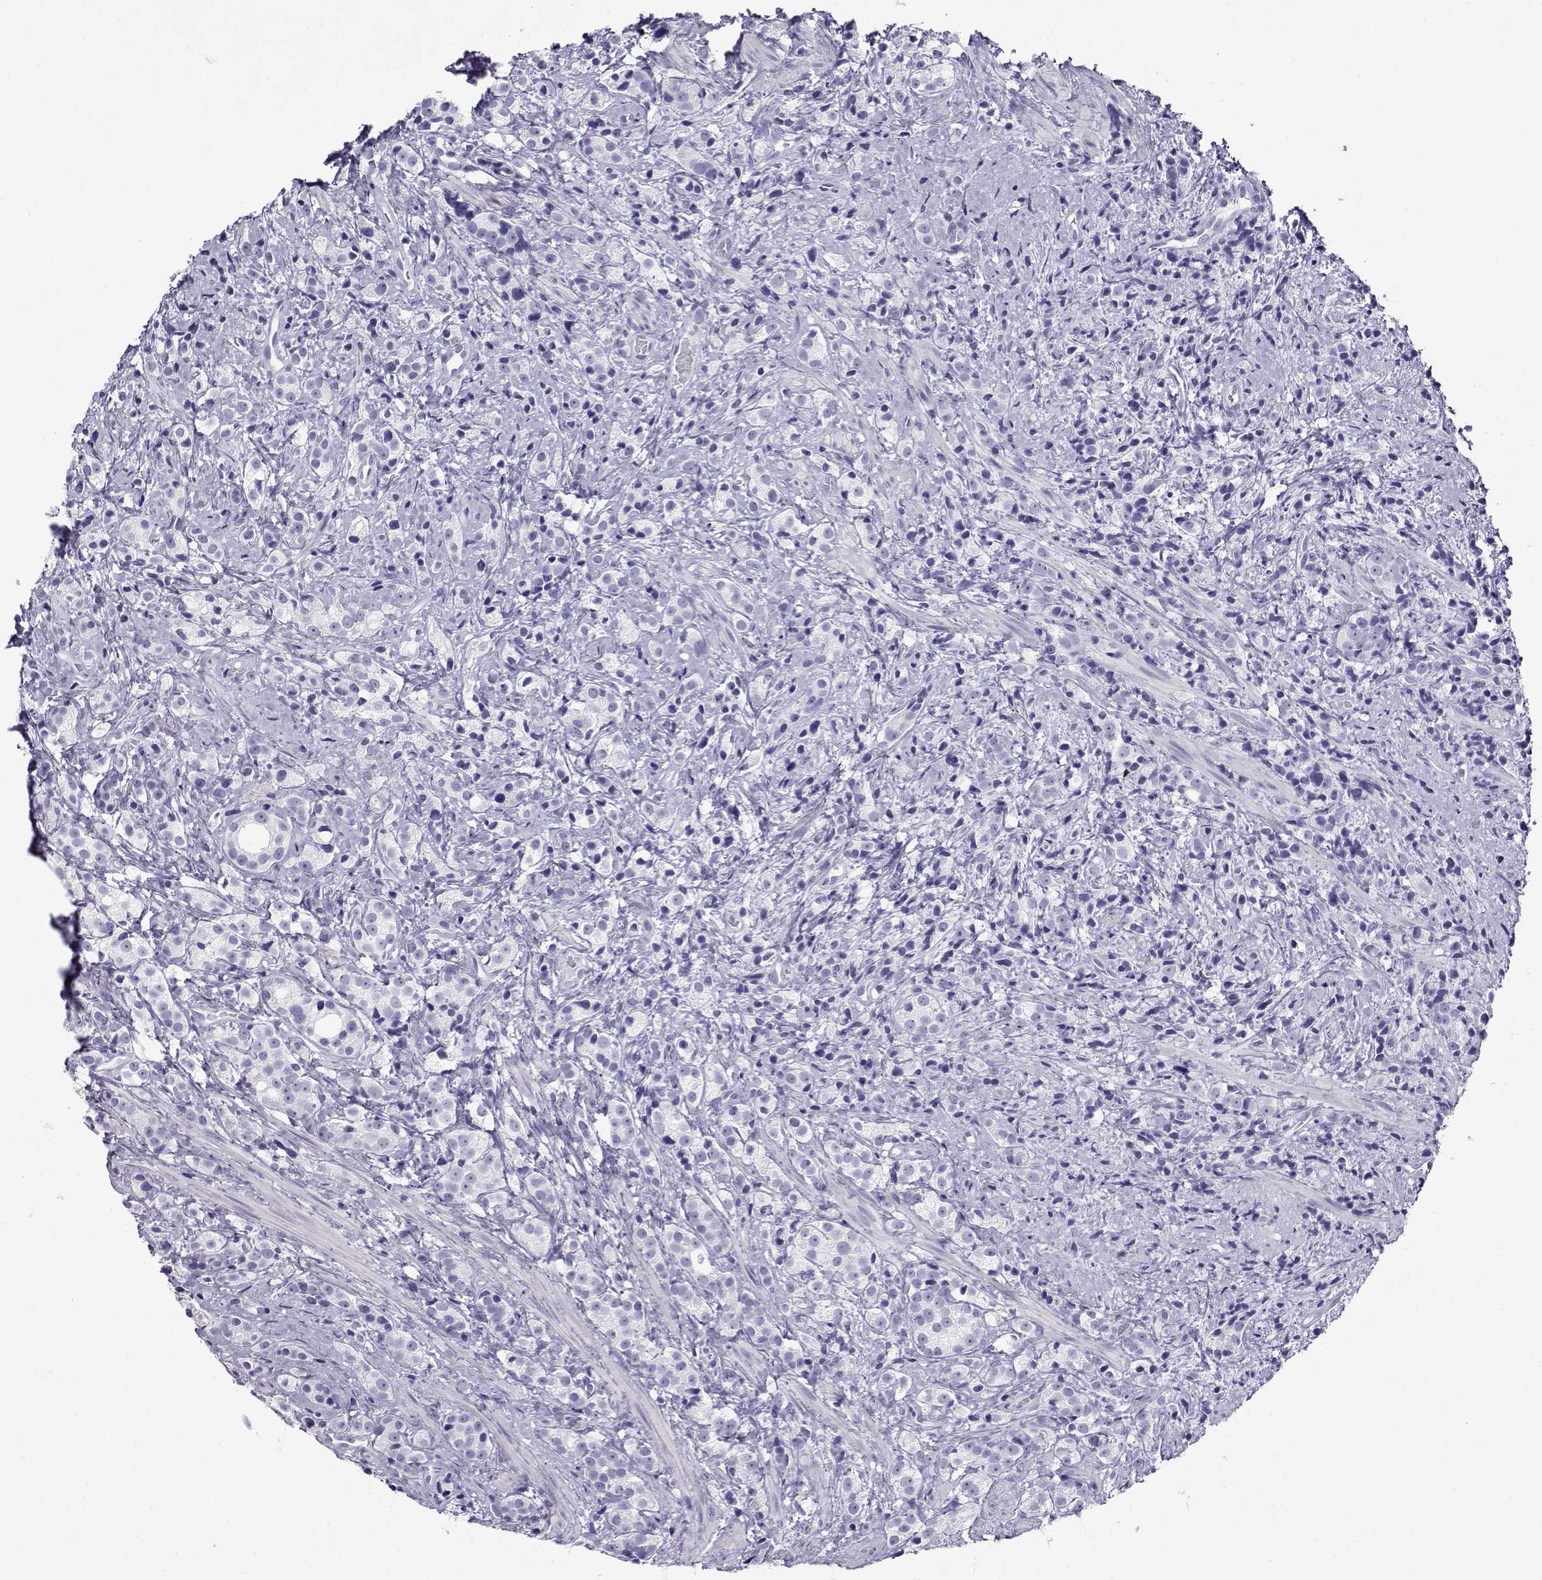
{"staining": {"intensity": "negative", "quantity": "none", "location": "none"}, "tissue": "prostate cancer", "cell_type": "Tumor cells", "image_type": "cancer", "snomed": [{"axis": "morphology", "description": "Adenocarcinoma, High grade"}, {"axis": "topography", "description": "Prostate"}], "caption": "Immunohistochemical staining of human prostate cancer (high-grade adenocarcinoma) shows no significant staining in tumor cells. The staining was performed using DAB (3,3'-diaminobenzidine) to visualize the protein expression in brown, while the nuclei were stained in blue with hematoxylin (Magnification: 20x).", "gene": "CABS1", "patient": {"sex": "male", "age": 53}}